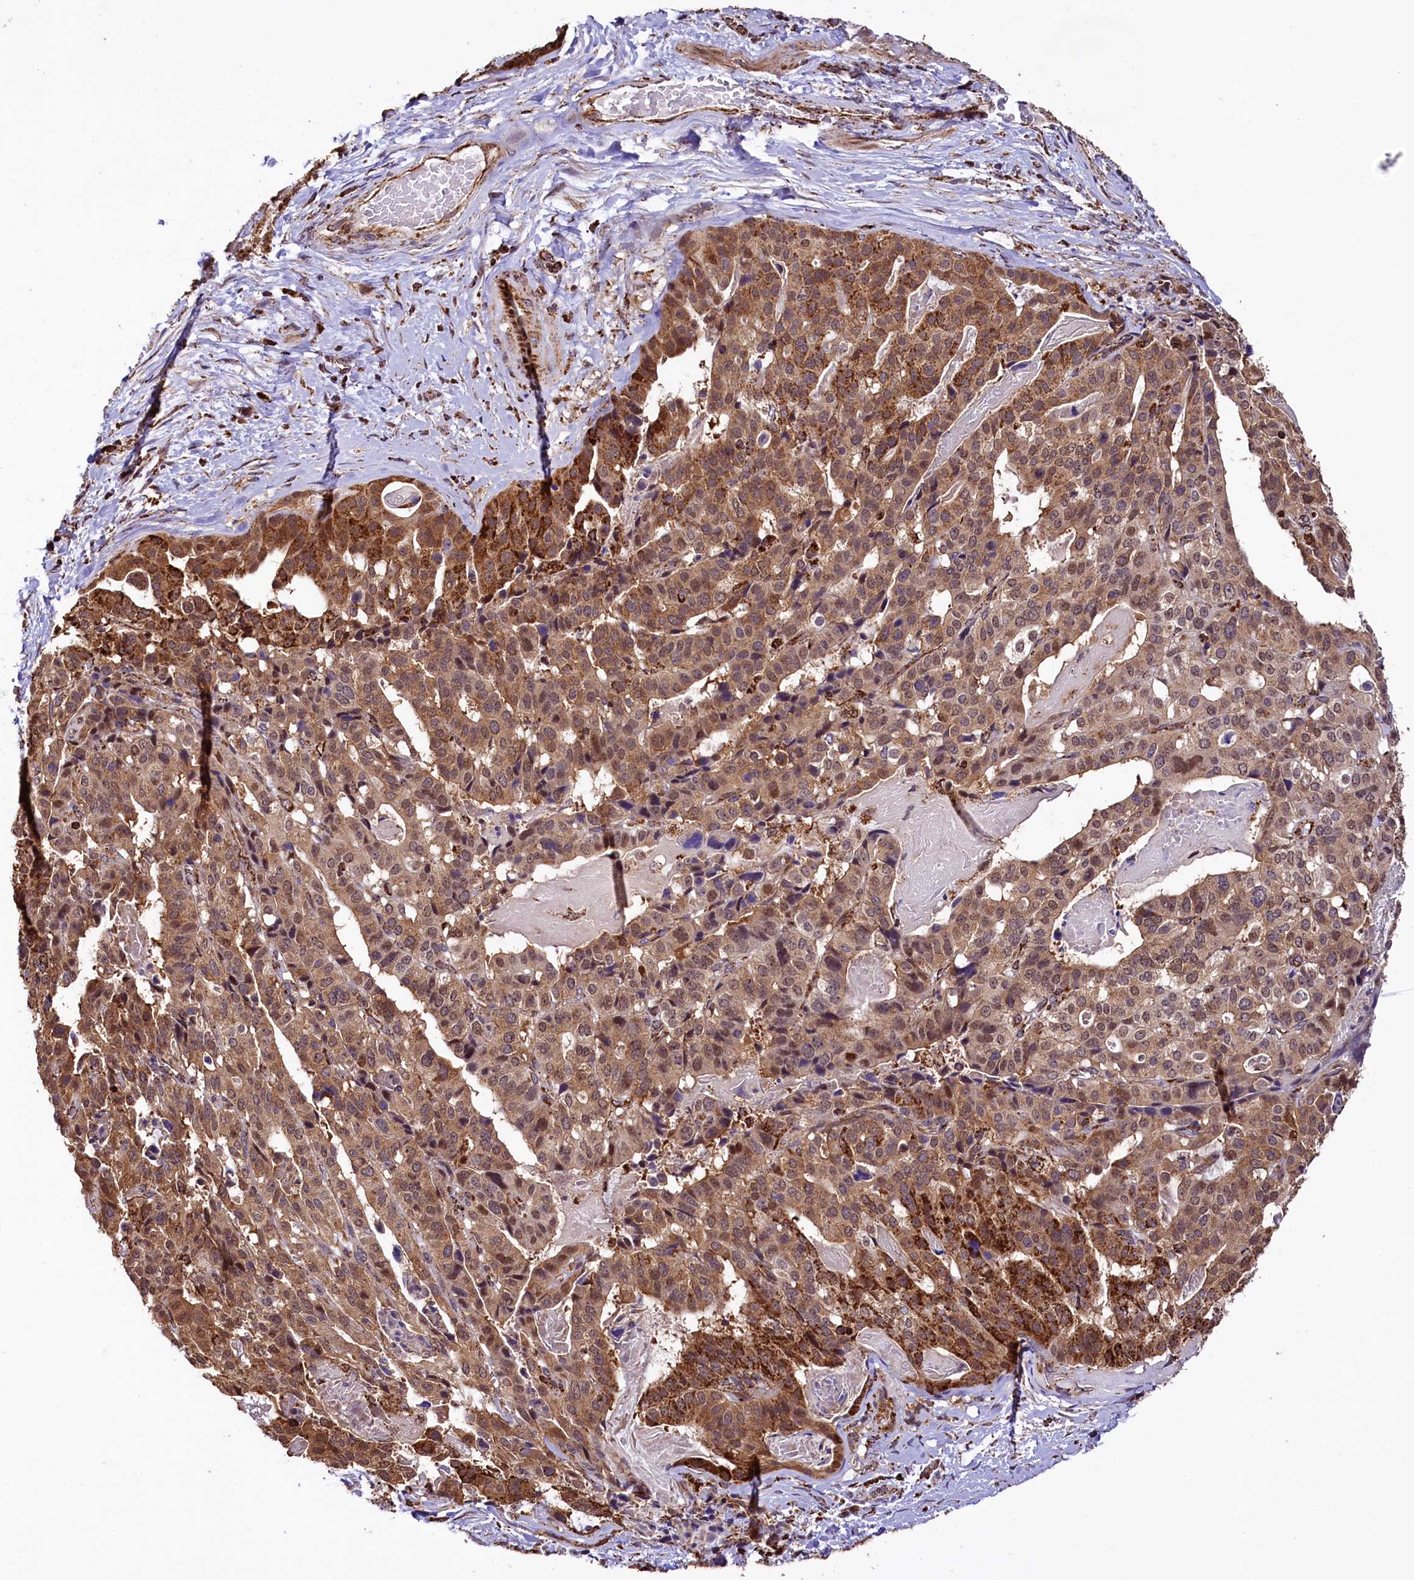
{"staining": {"intensity": "moderate", "quantity": ">75%", "location": "cytoplasmic/membranous"}, "tissue": "stomach cancer", "cell_type": "Tumor cells", "image_type": "cancer", "snomed": [{"axis": "morphology", "description": "Adenocarcinoma, NOS"}, {"axis": "topography", "description": "Stomach"}], "caption": "Adenocarcinoma (stomach) stained with DAB immunohistochemistry demonstrates medium levels of moderate cytoplasmic/membranous expression in about >75% of tumor cells.", "gene": "KLC2", "patient": {"sex": "male", "age": 48}}